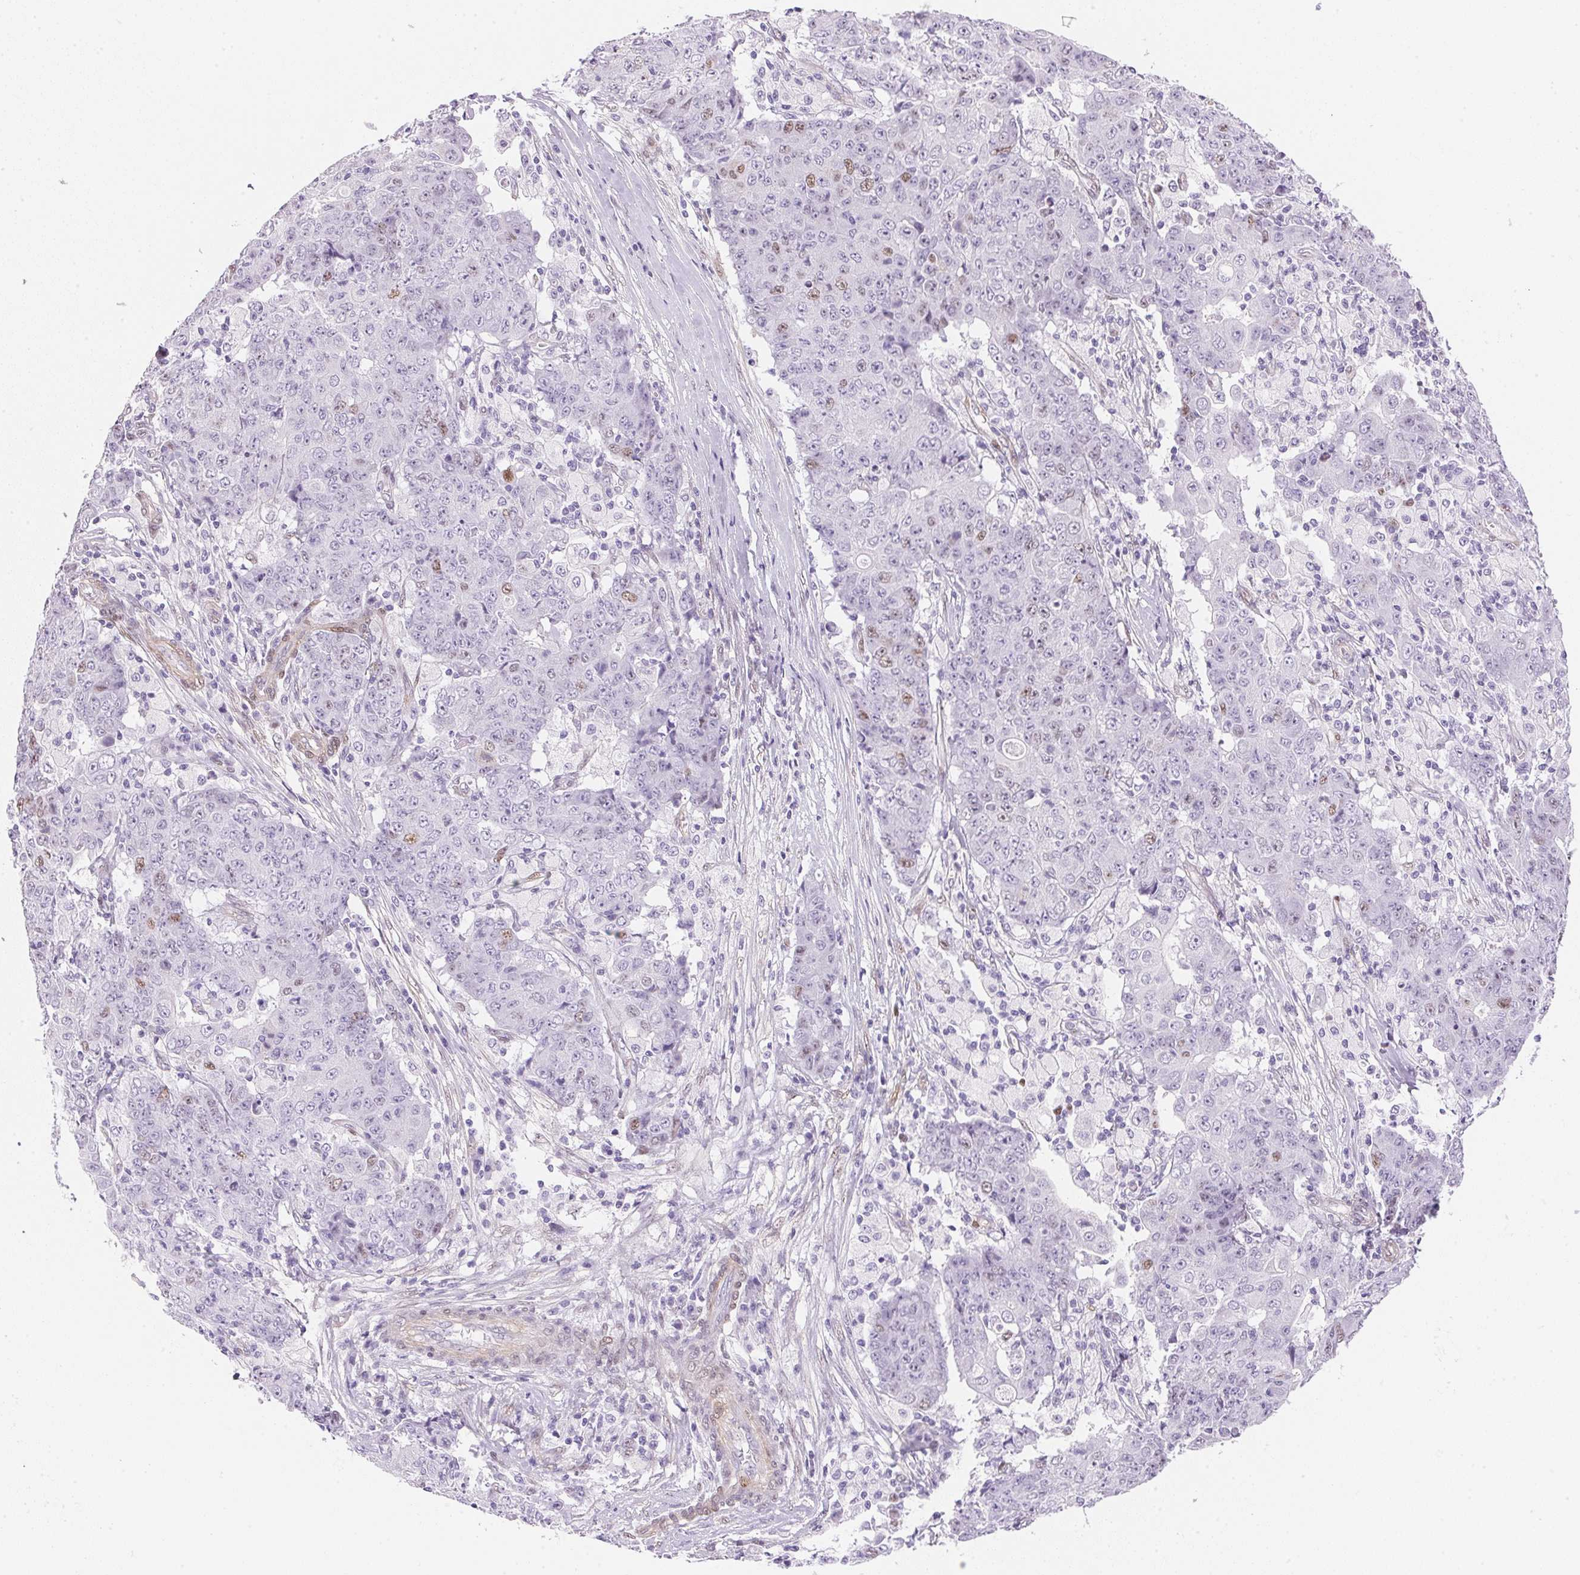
{"staining": {"intensity": "weak", "quantity": "<25%", "location": "nuclear"}, "tissue": "ovarian cancer", "cell_type": "Tumor cells", "image_type": "cancer", "snomed": [{"axis": "morphology", "description": "Carcinoma, endometroid"}, {"axis": "topography", "description": "Ovary"}], "caption": "IHC histopathology image of neoplastic tissue: endometroid carcinoma (ovarian) stained with DAB demonstrates no significant protein positivity in tumor cells.", "gene": "SMTN", "patient": {"sex": "female", "age": 42}}